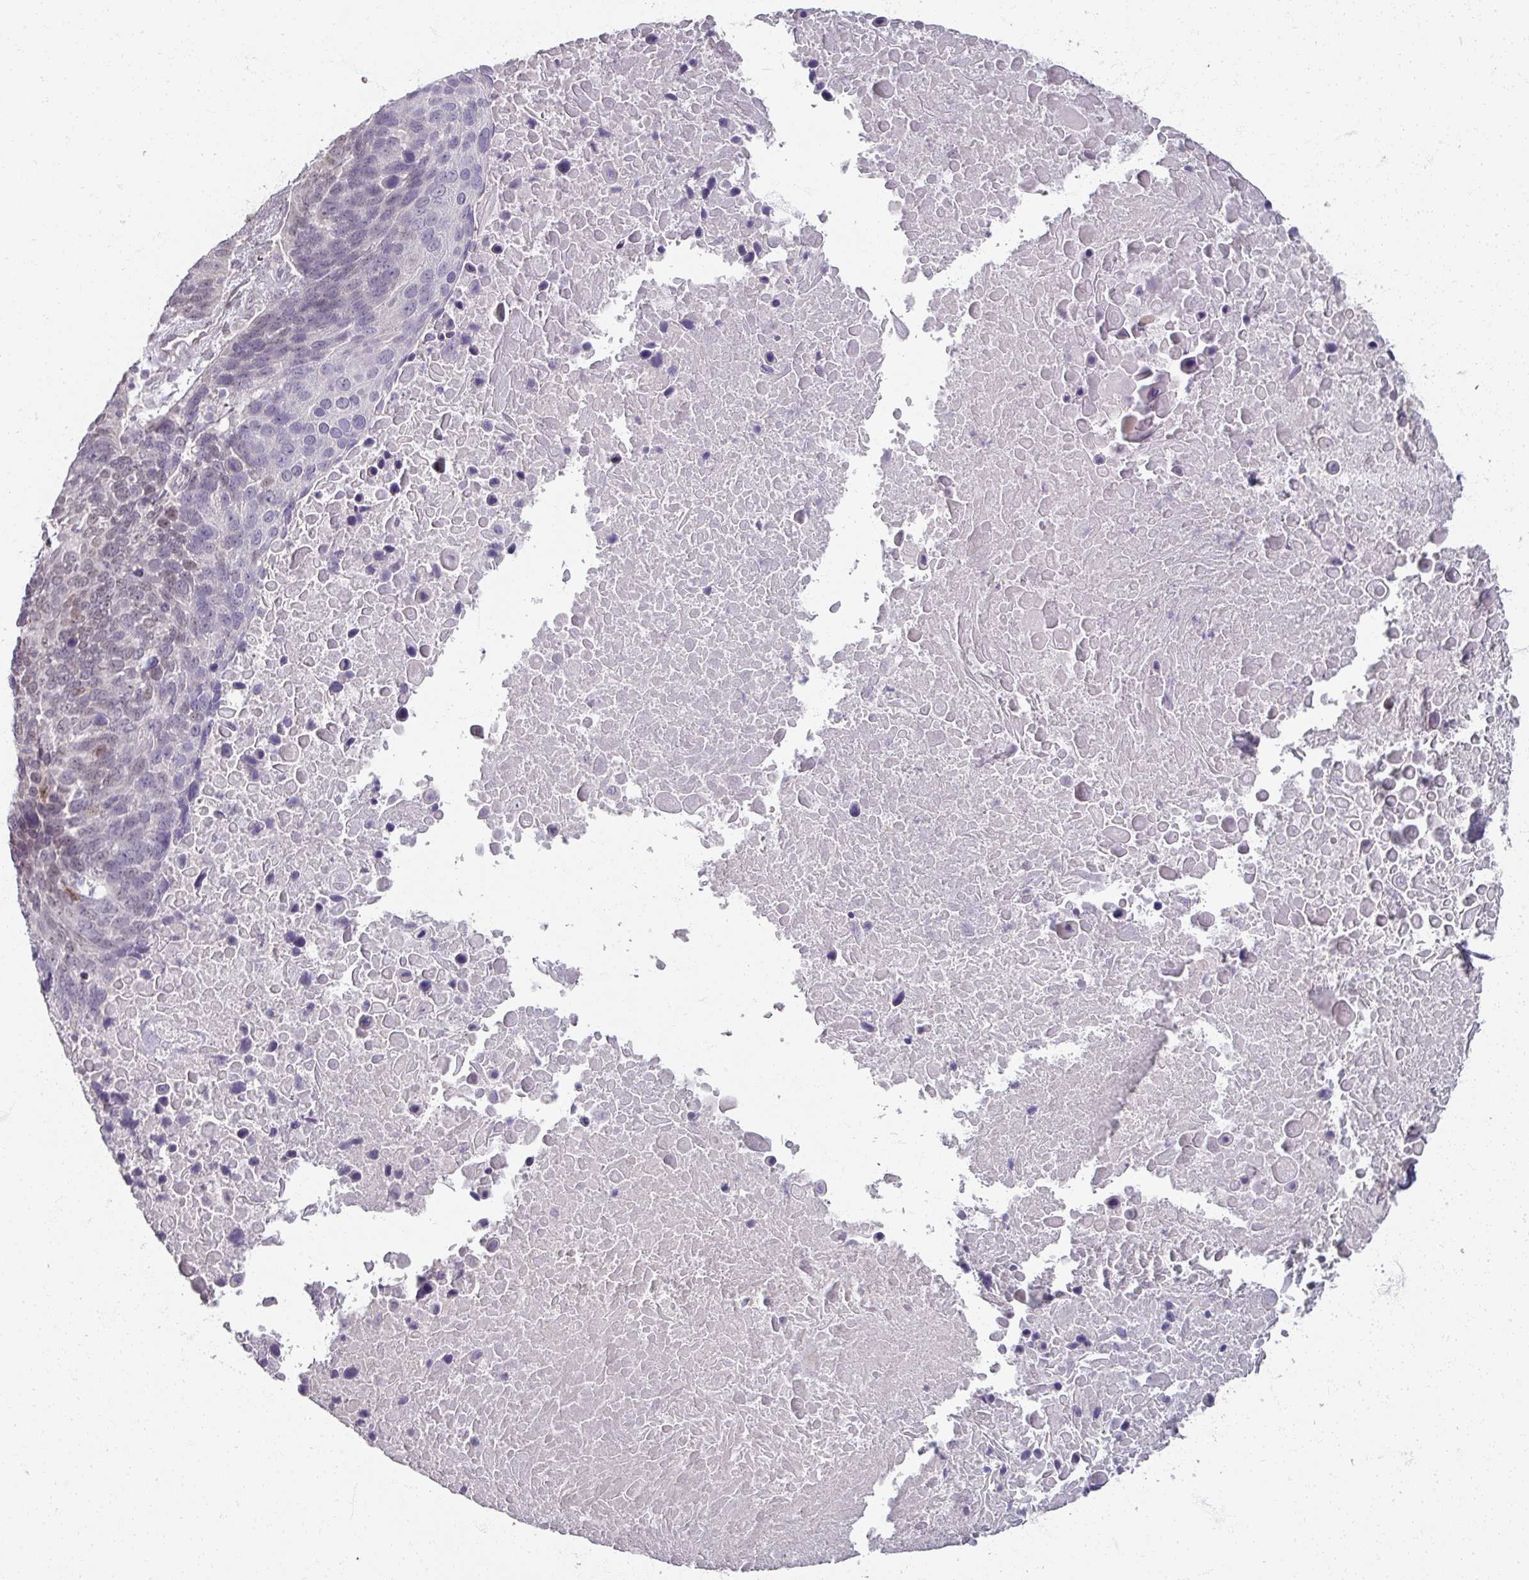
{"staining": {"intensity": "weak", "quantity": "<25%", "location": "nuclear"}, "tissue": "lung cancer", "cell_type": "Tumor cells", "image_type": "cancer", "snomed": [{"axis": "morphology", "description": "Normal tissue, NOS"}, {"axis": "morphology", "description": "Squamous cell carcinoma, NOS"}, {"axis": "topography", "description": "Lymph node"}, {"axis": "topography", "description": "Lung"}], "caption": "The micrograph displays no significant expression in tumor cells of lung squamous cell carcinoma.", "gene": "SOX11", "patient": {"sex": "male", "age": 66}}